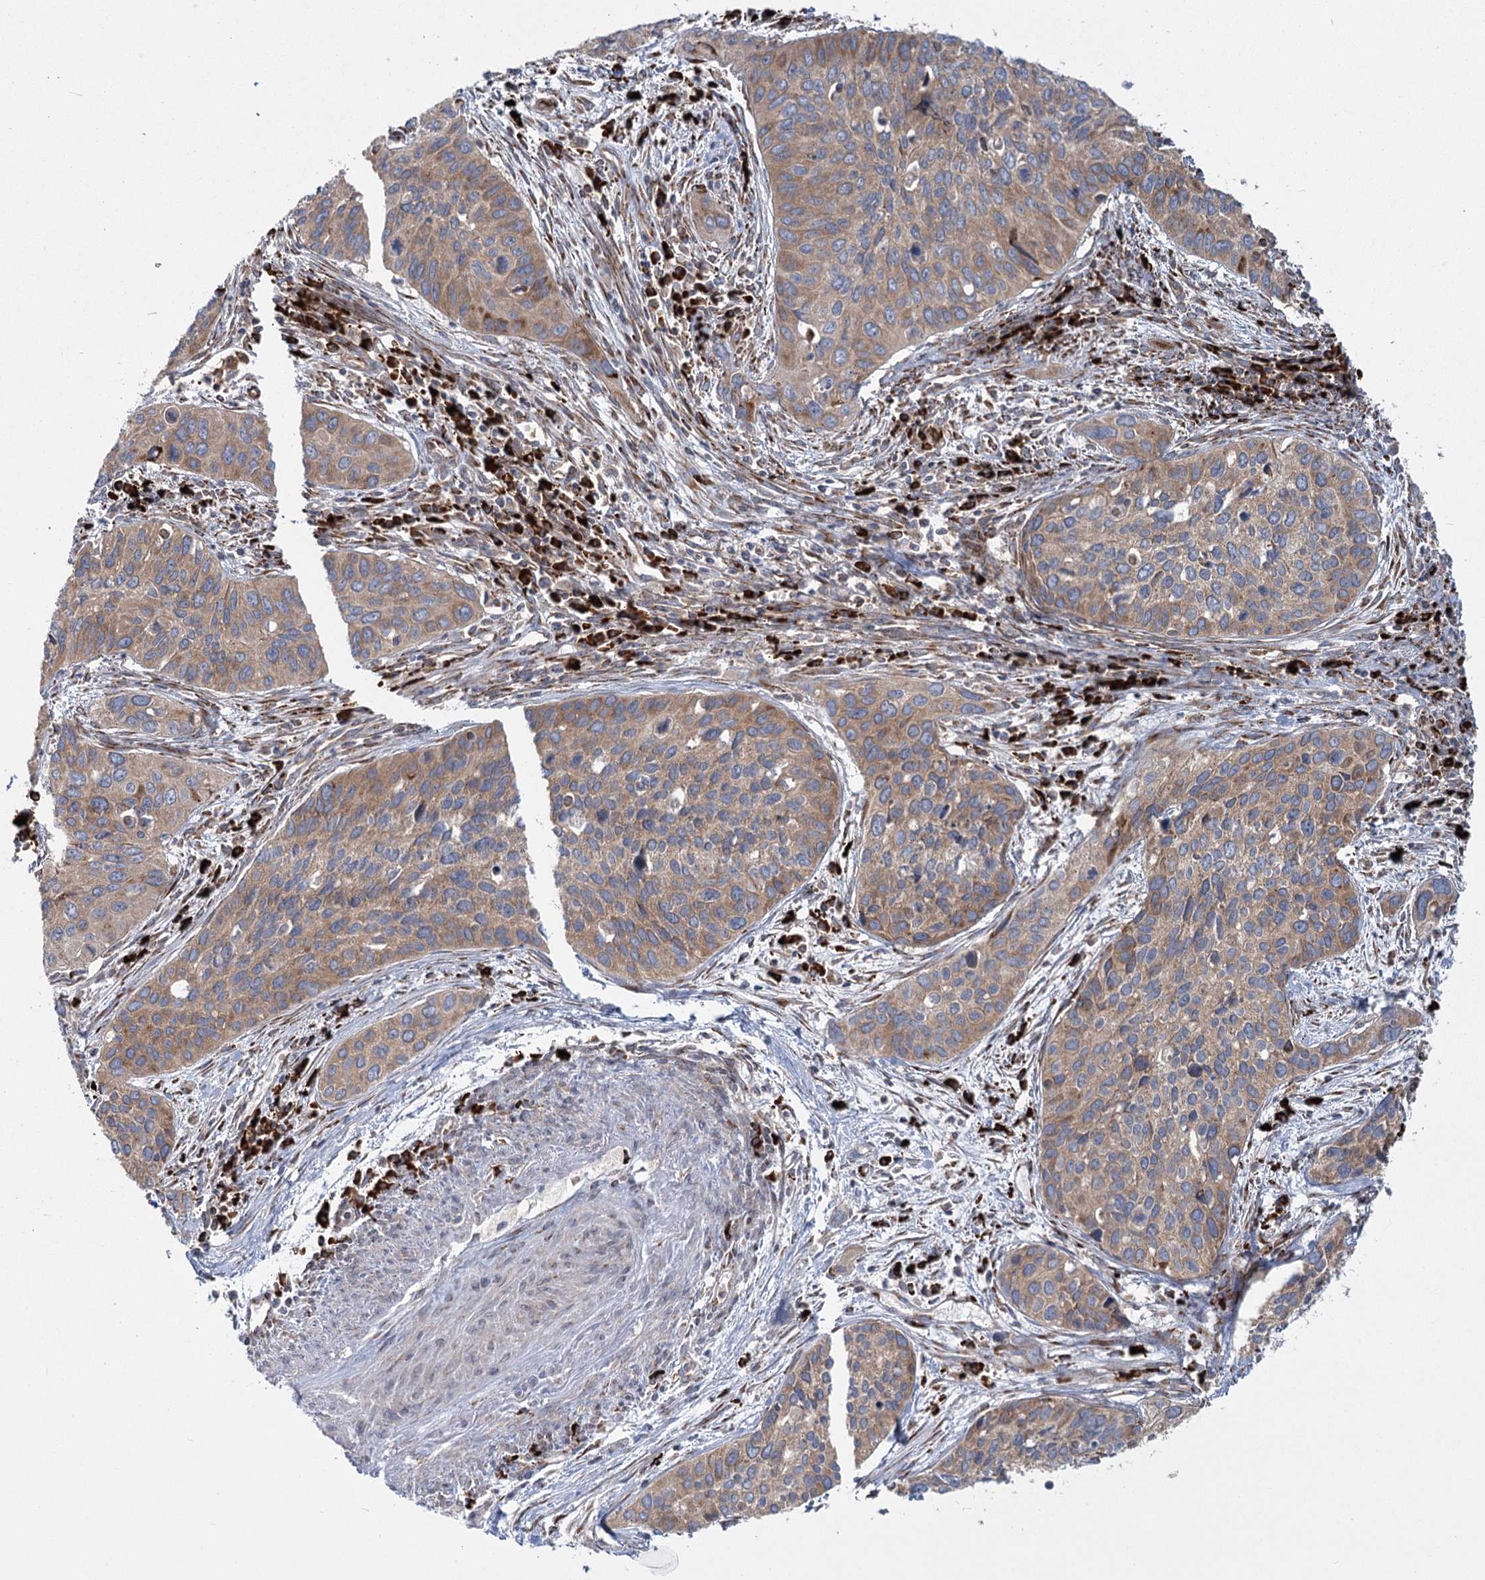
{"staining": {"intensity": "moderate", "quantity": "25%-75%", "location": "cytoplasmic/membranous"}, "tissue": "cervical cancer", "cell_type": "Tumor cells", "image_type": "cancer", "snomed": [{"axis": "morphology", "description": "Squamous cell carcinoma, NOS"}, {"axis": "topography", "description": "Cervix"}], "caption": "IHC staining of cervical cancer, which displays medium levels of moderate cytoplasmic/membranous expression in approximately 25%-75% of tumor cells indicating moderate cytoplasmic/membranous protein staining. The staining was performed using DAB (brown) for protein detection and nuclei were counterstained in hematoxylin (blue).", "gene": "POGLUT1", "patient": {"sex": "female", "age": 55}}